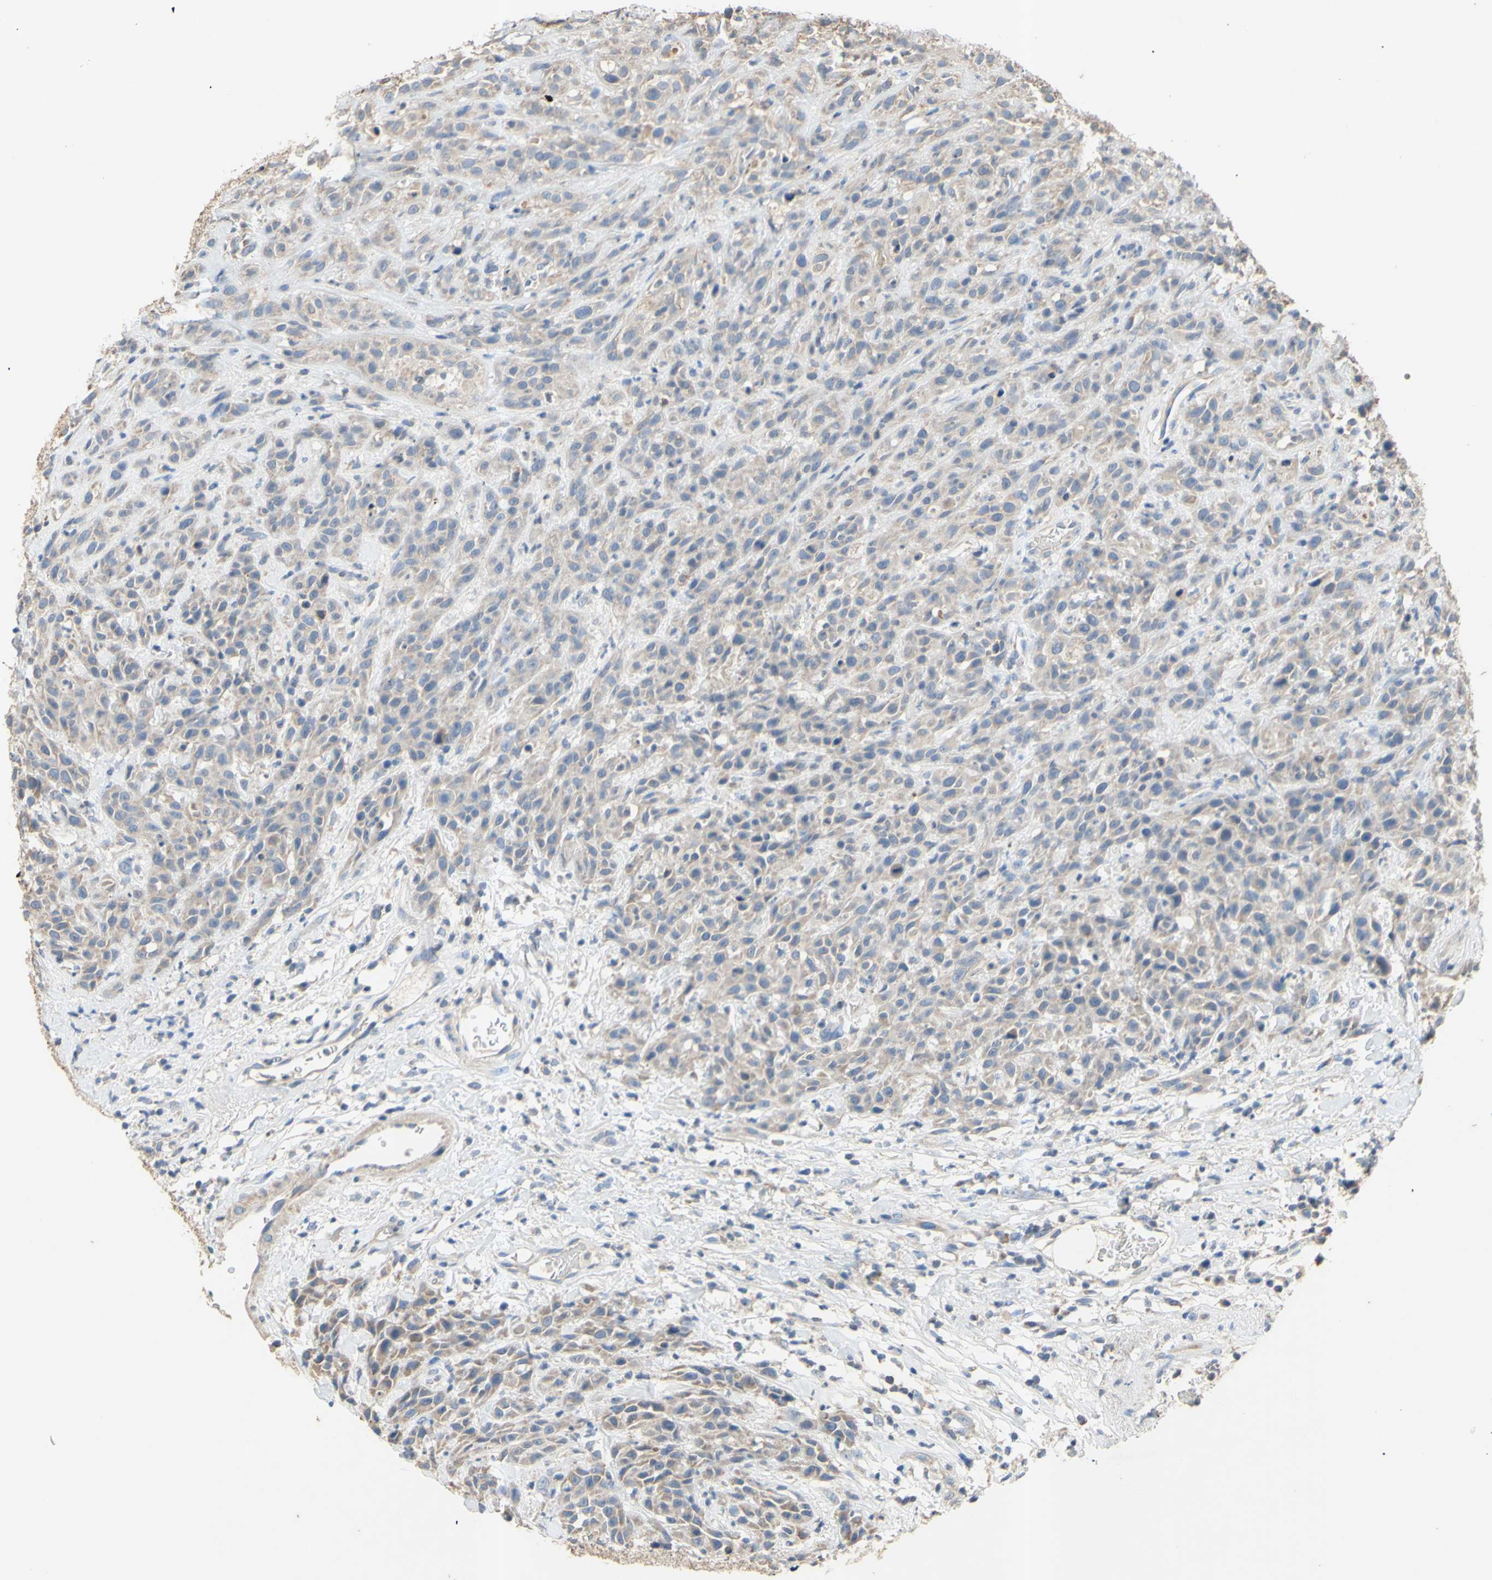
{"staining": {"intensity": "weak", "quantity": "25%-75%", "location": "cytoplasmic/membranous"}, "tissue": "head and neck cancer", "cell_type": "Tumor cells", "image_type": "cancer", "snomed": [{"axis": "morphology", "description": "Normal tissue, NOS"}, {"axis": "morphology", "description": "Squamous cell carcinoma, NOS"}, {"axis": "topography", "description": "Cartilage tissue"}, {"axis": "topography", "description": "Head-Neck"}], "caption": "Protein positivity by immunohistochemistry (IHC) reveals weak cytoplasmic/membranous positivity in approximately 25%-75% of tumor cells in head and neck cancer.", "gene": "PTGIS", "patient": {"sex": "male", "age": 62}}